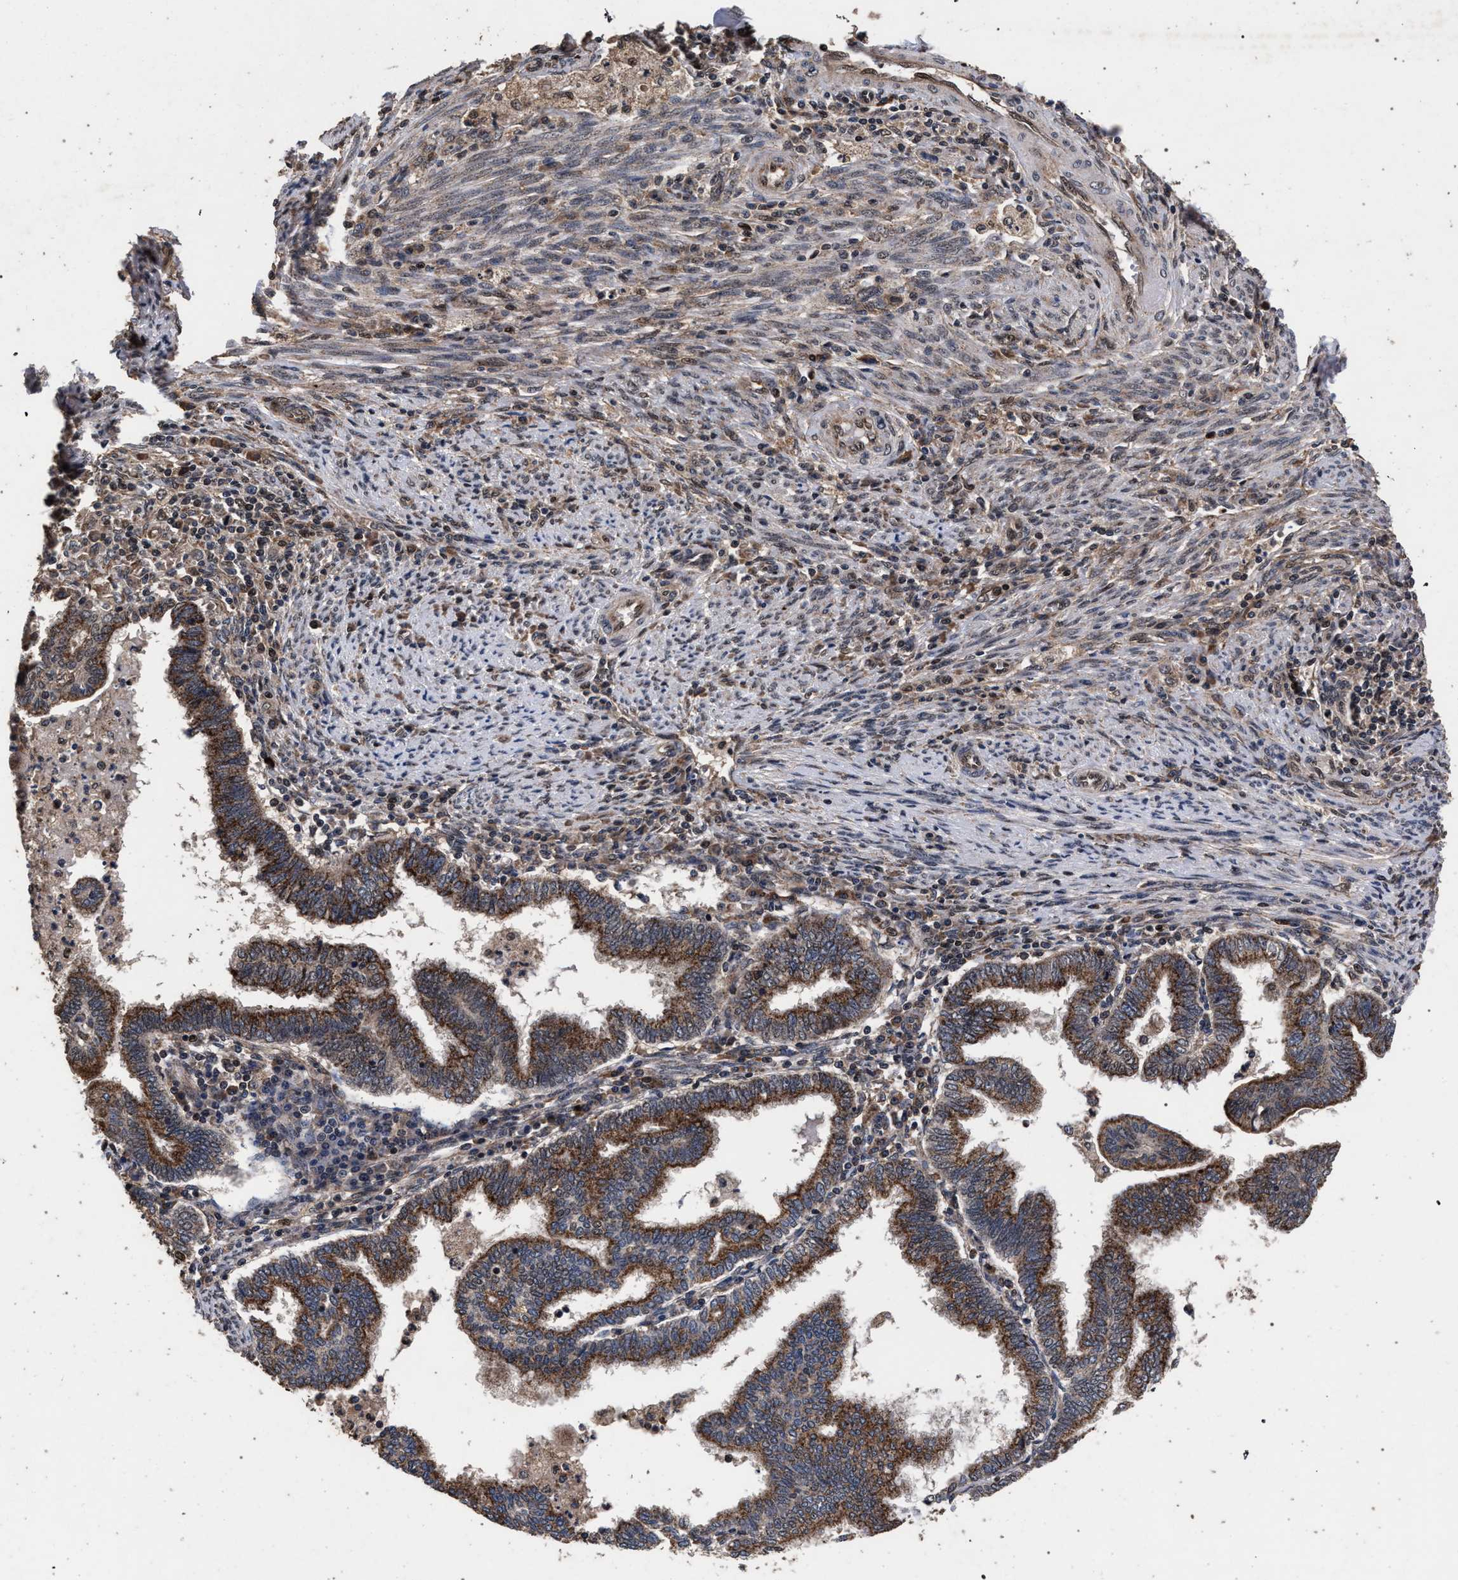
{"staining": {"intensity": "moderate", "quantity": ">75%", "location": "cytoplasmic/membranous"}, "tissue": "endometrial cancer", "cell_type": "Tumor cells", "image_type": "cancer", "snomed": [{"axis": "morphology", "description": "Polyp, NOS"}, {"axis": "morphology", "description": "Adenocarcinoma, NOS"}, {"axis": "morphology", "description": "Adenoma, NOS"}, {"axis": "topography", "description": "Endometrium"}], "caption": "Protein staining of endometrial cancer (adenocarcinoma) tissue exhibits moderate cytoplasmic/membranous expression in about >75% of tumor cells.", "gene": "ACOX1", "patient": {"sex": "female", "age": 79}}